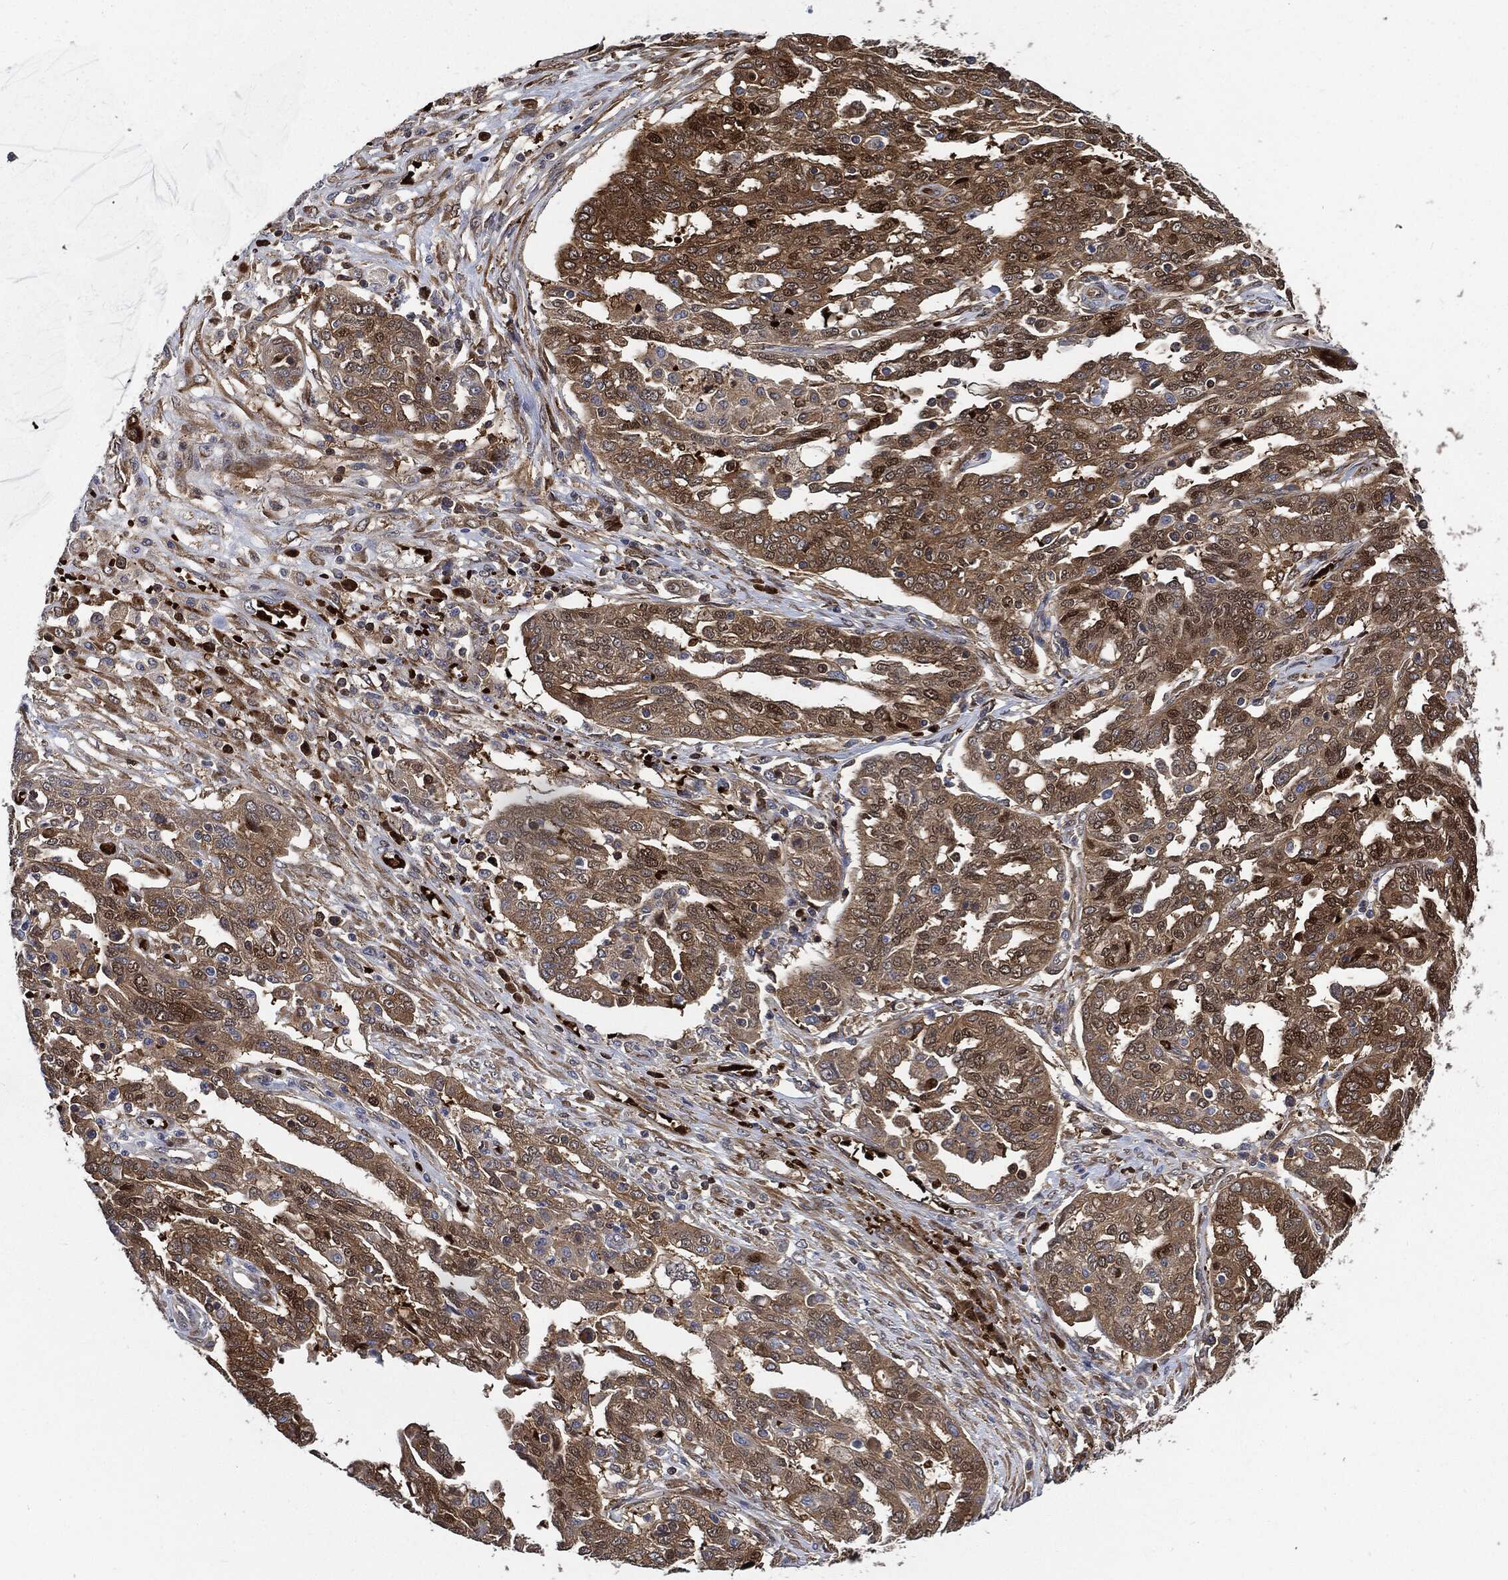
{"staining": {"intensity": "moderate", "quantity": ">75%", "location": "cytoplasmic/membranous"}, "tissue": "ovarian cancer", "cell_type": "Tumor cells", "image_type": "cancer", "snomed": [{"axis": "morphology", "description": "Cystadenocarcinoma, serous, NOS"}, {"axis": "topography", "description": "Ovary"}], "caption": "Serous cystadenocarcinoma (ovarian) was stained to show a protein in brown. There is medium levels of moderate cytoplasmic/membranous positivity in approximately >75% of tumor cells. (DAB (3,3'-diaminobenzidine) IHC with brightfield microscopy, high magnification).", "gene": "PRDX2", "patient": {"sex": "female", "age": 67}}